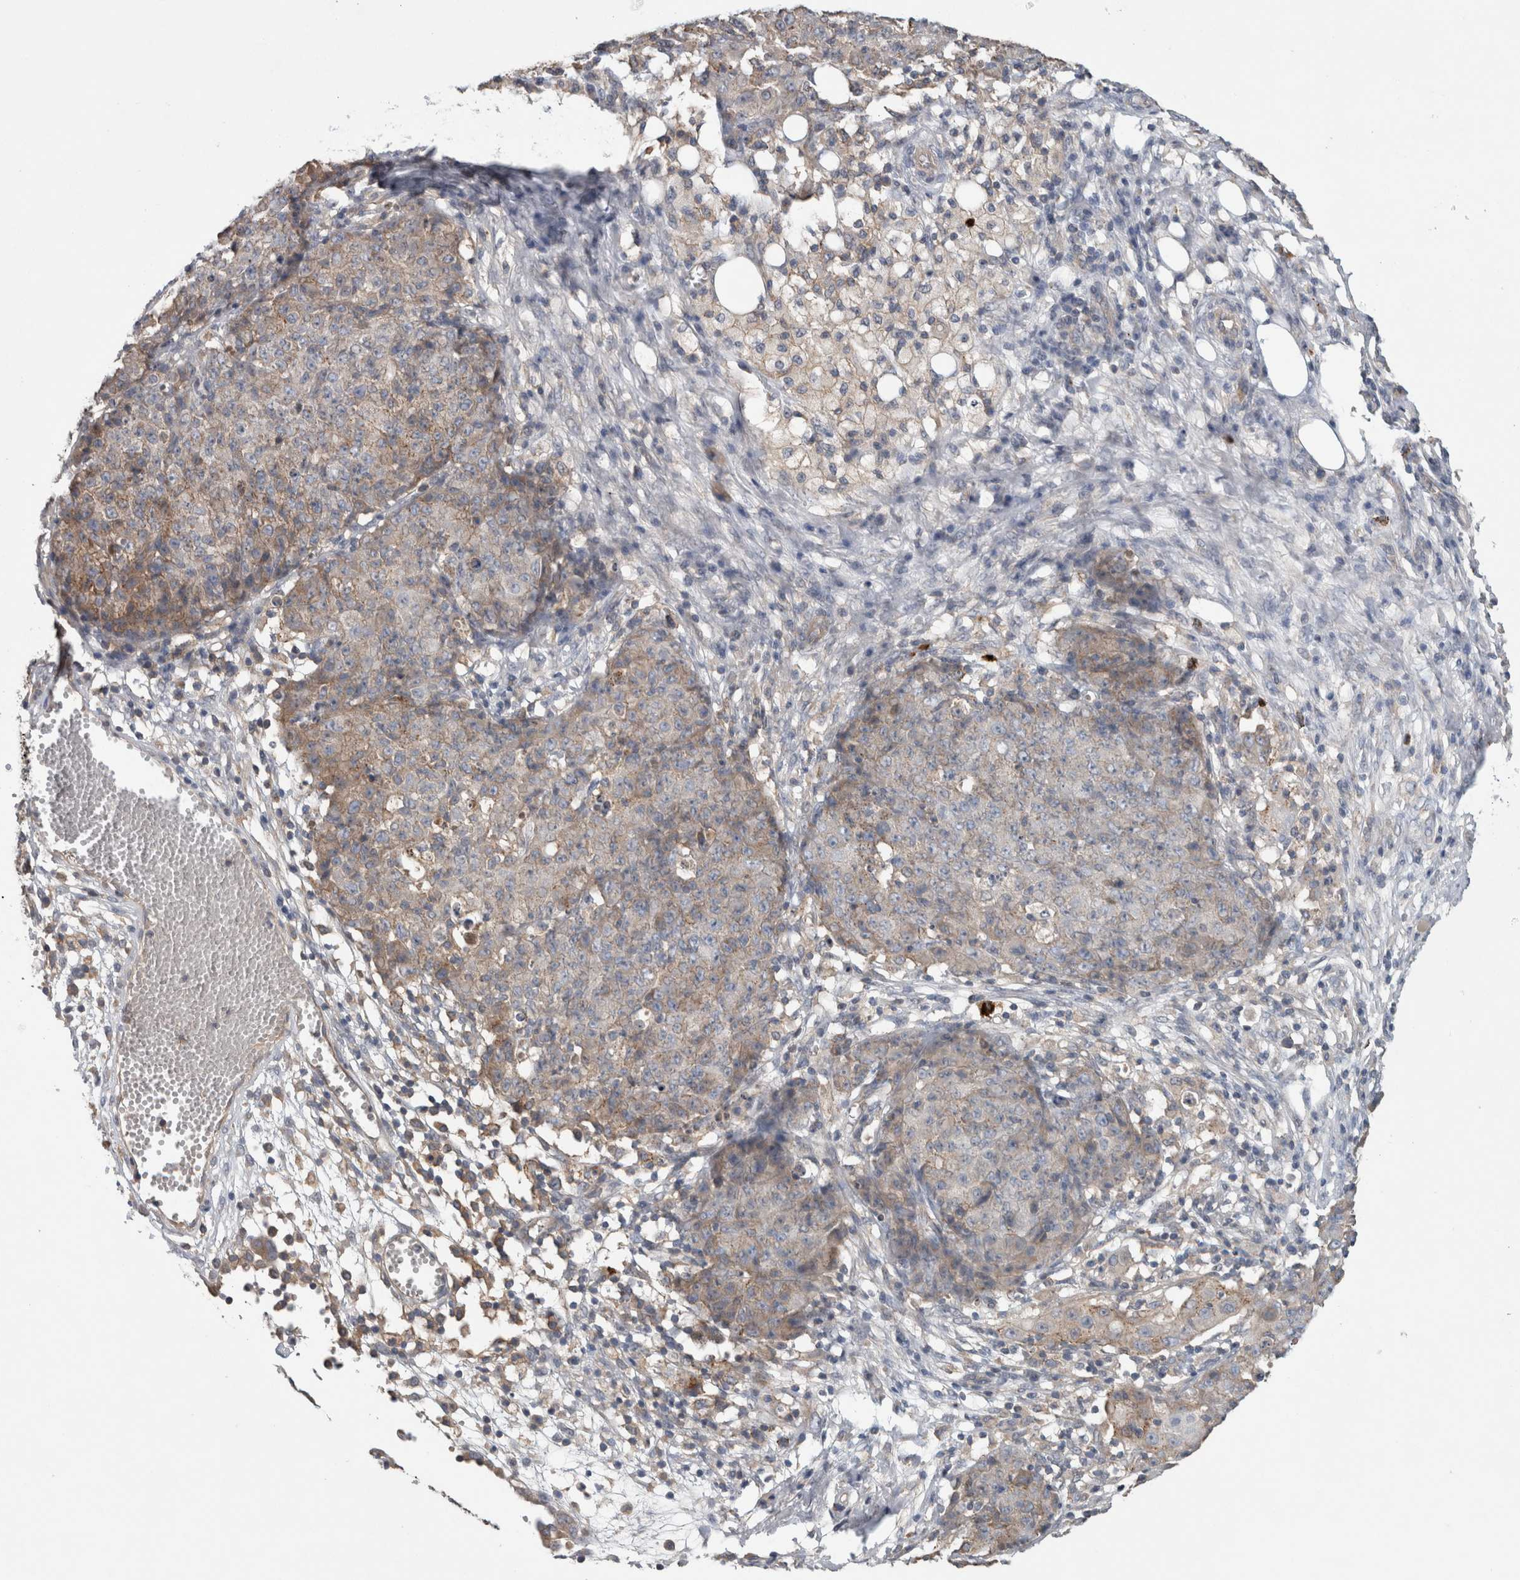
{"staining": {"intensity": "weak", "quantity": "25%-75%", "location": "cytoplasmic/membranous"}, "tissue": "ovarian cancer", "cell_type": "Tumor cells", "image_type": "cancer", "snomed": [{"axis": "morphology", "description": "Carcinoma, endometroid"}, {"axis": "topography", "description": "Ovary"}], "caption": "This photomicrograph demonstrates immunohistochemistry staining of human endometroid carcinoma (ovarian), with low weak cytoplasmic/membranous positivity in approximately 25%-75% of tumor cells.", "gene": "TARBP1", "patient": {"sex": "female", "age": 42}}